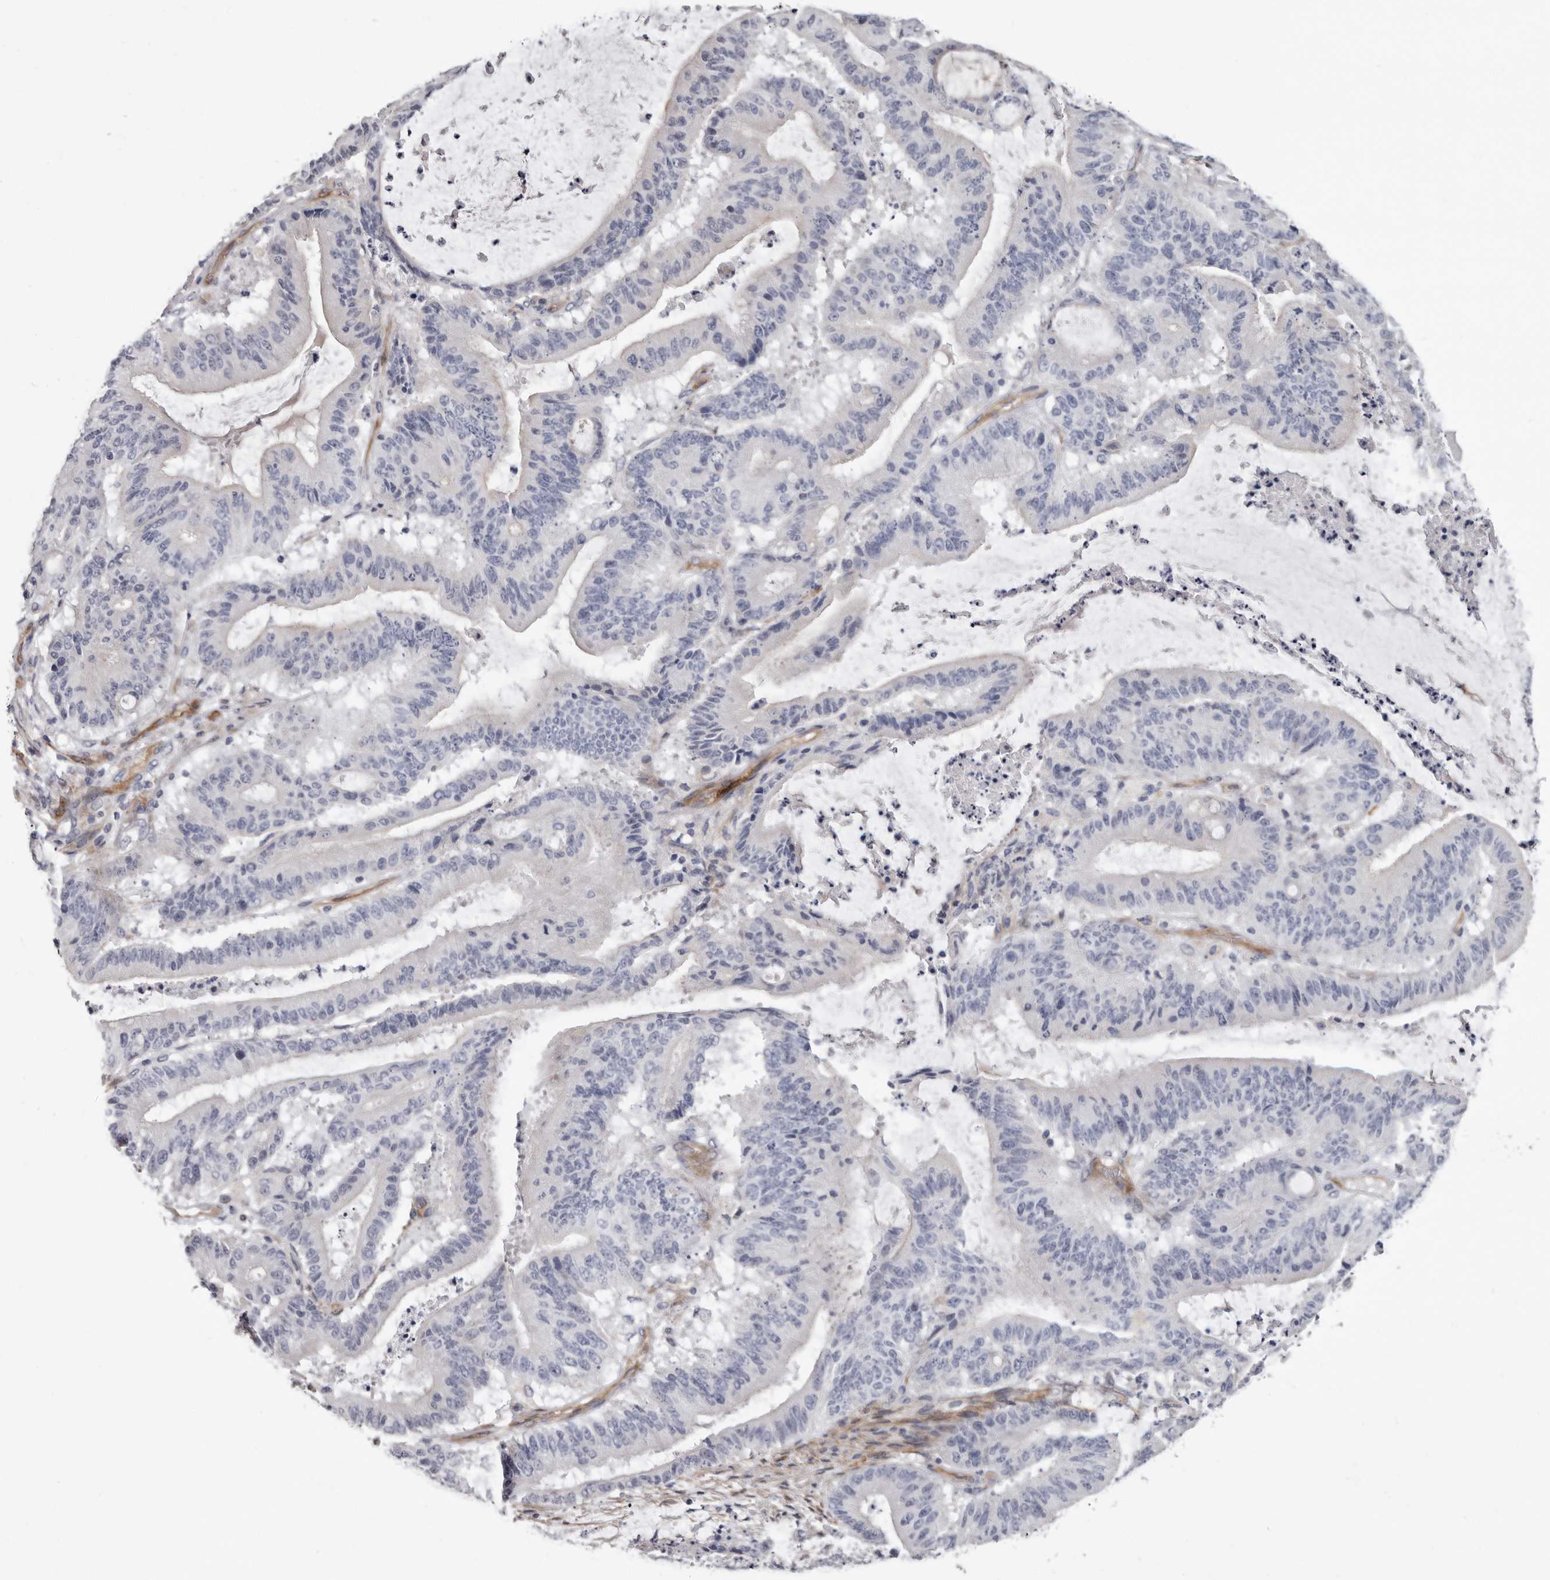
{"staining": {"intensity": "negative", "quantity": "none", "location": "none"}, "tissue": "liver cancer", "cell_type": "Tumor cells", "image_type": "cancer", "snomed": [{"axis": "morphology", "description": "Normal tissue, NOS"}, {"axis": "morphology", "description": "Cholangiocarcinoma"}, {"axis": "topography", "description": "Liver"}, {"axis": "topography", "description": "Peripheral nerve tissue"}], "caption": "High power microscopy histopathology image of an immunohistochemistry (IHC) micrograph of liver cholangiocarcinoma, revealing no significant staining in tumor cells.", "gene": "ADGRL4", "patient": {"sex": "female", "age": 73}}